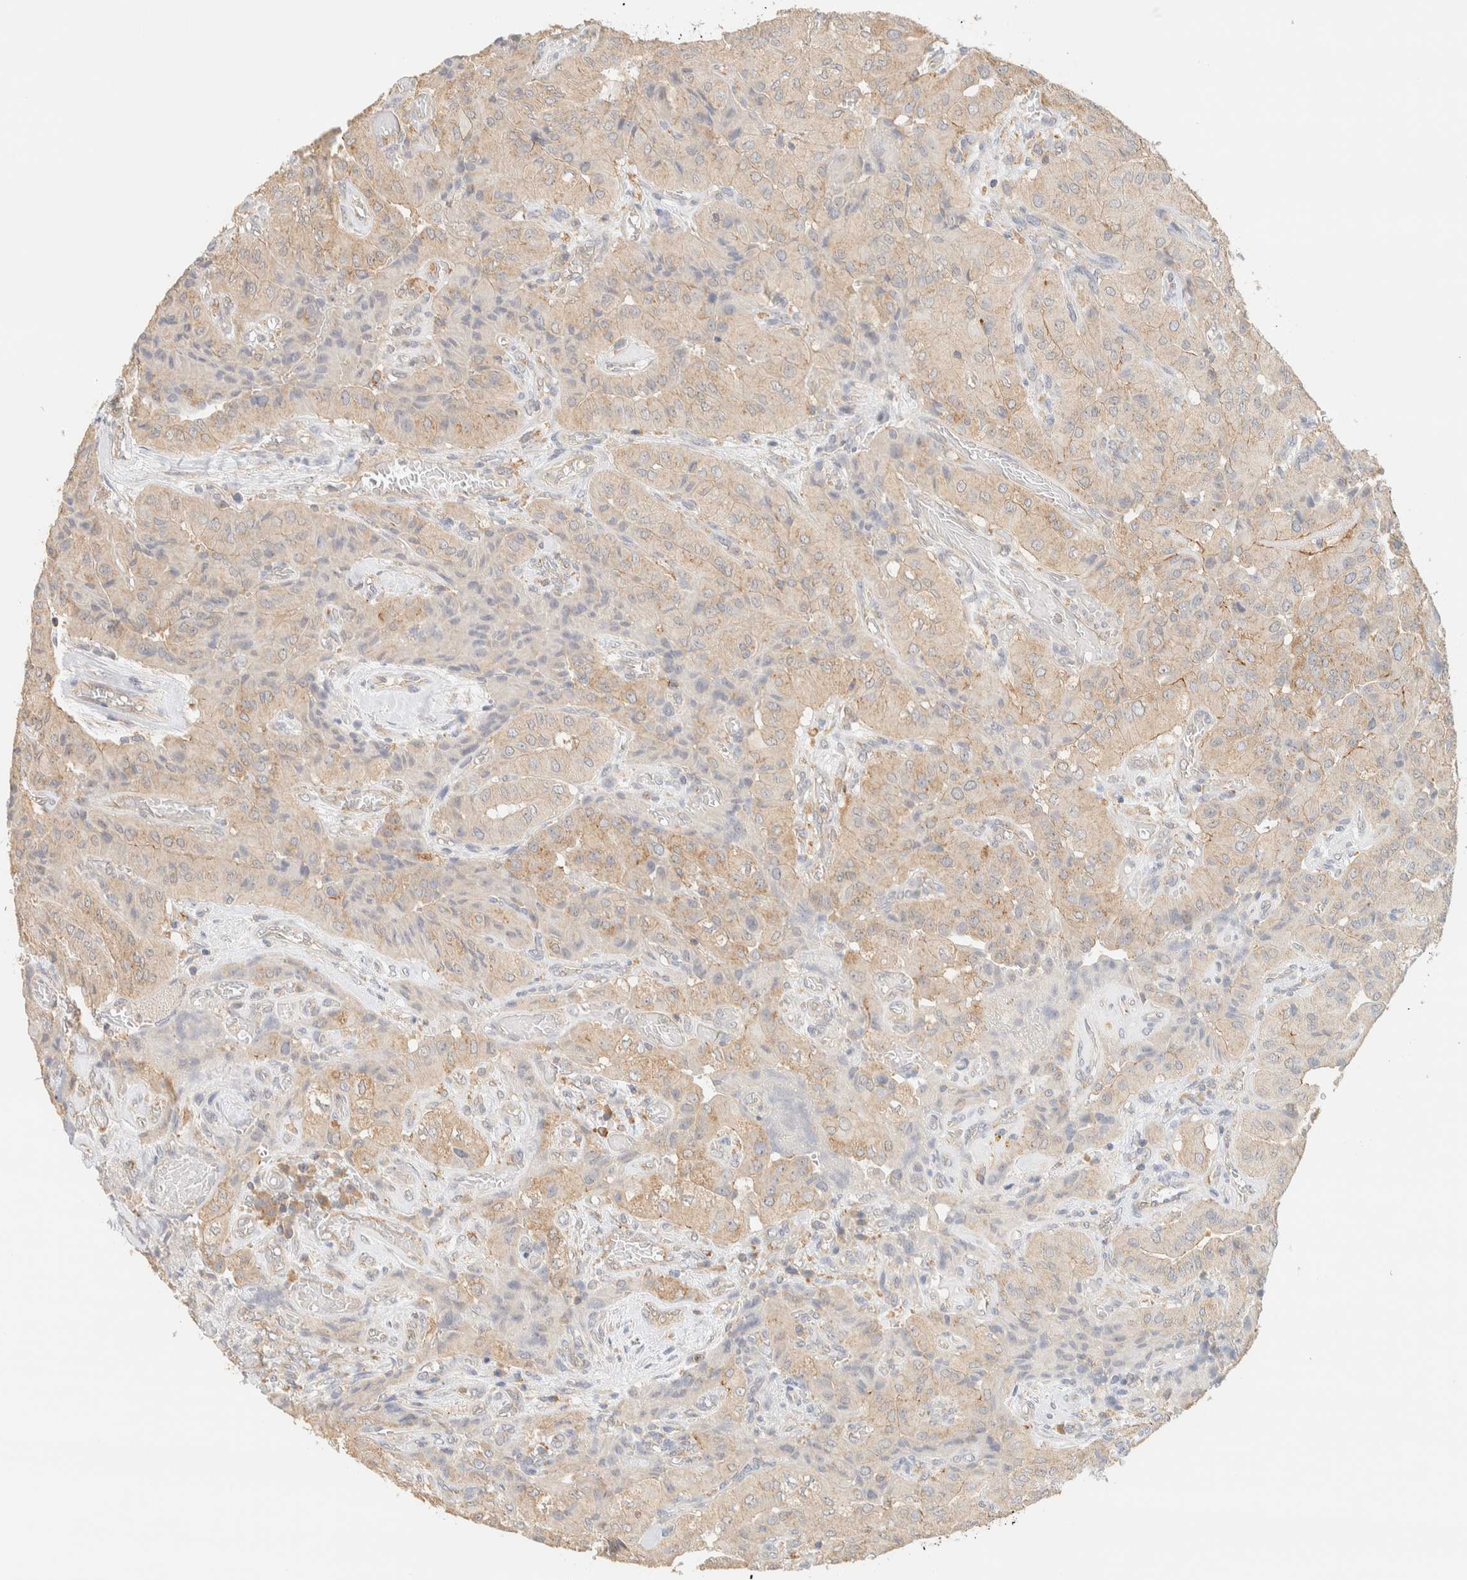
{"staining": {"intensity": "weak", "quantity": ">75%", "location": "cytoplasmic/membranous"}, "tissue": "thyroid cancer", "cell_type": "Tumor cells", "image_type": "cancer", "snomed": [{"axis": "morphology", "description": "Papillary adenocarcinoma, NOS"}, {"axis": "topography", "description": "Thyroid gland"}], "caption": "Thyroid papillary adenocarcinoma tissue demonstrates weak cytoplasmic/membranous staining in about >75% of tumor cells", "gene": "TBC1D8B", "patient": {"sex": "female", "age": 59}}